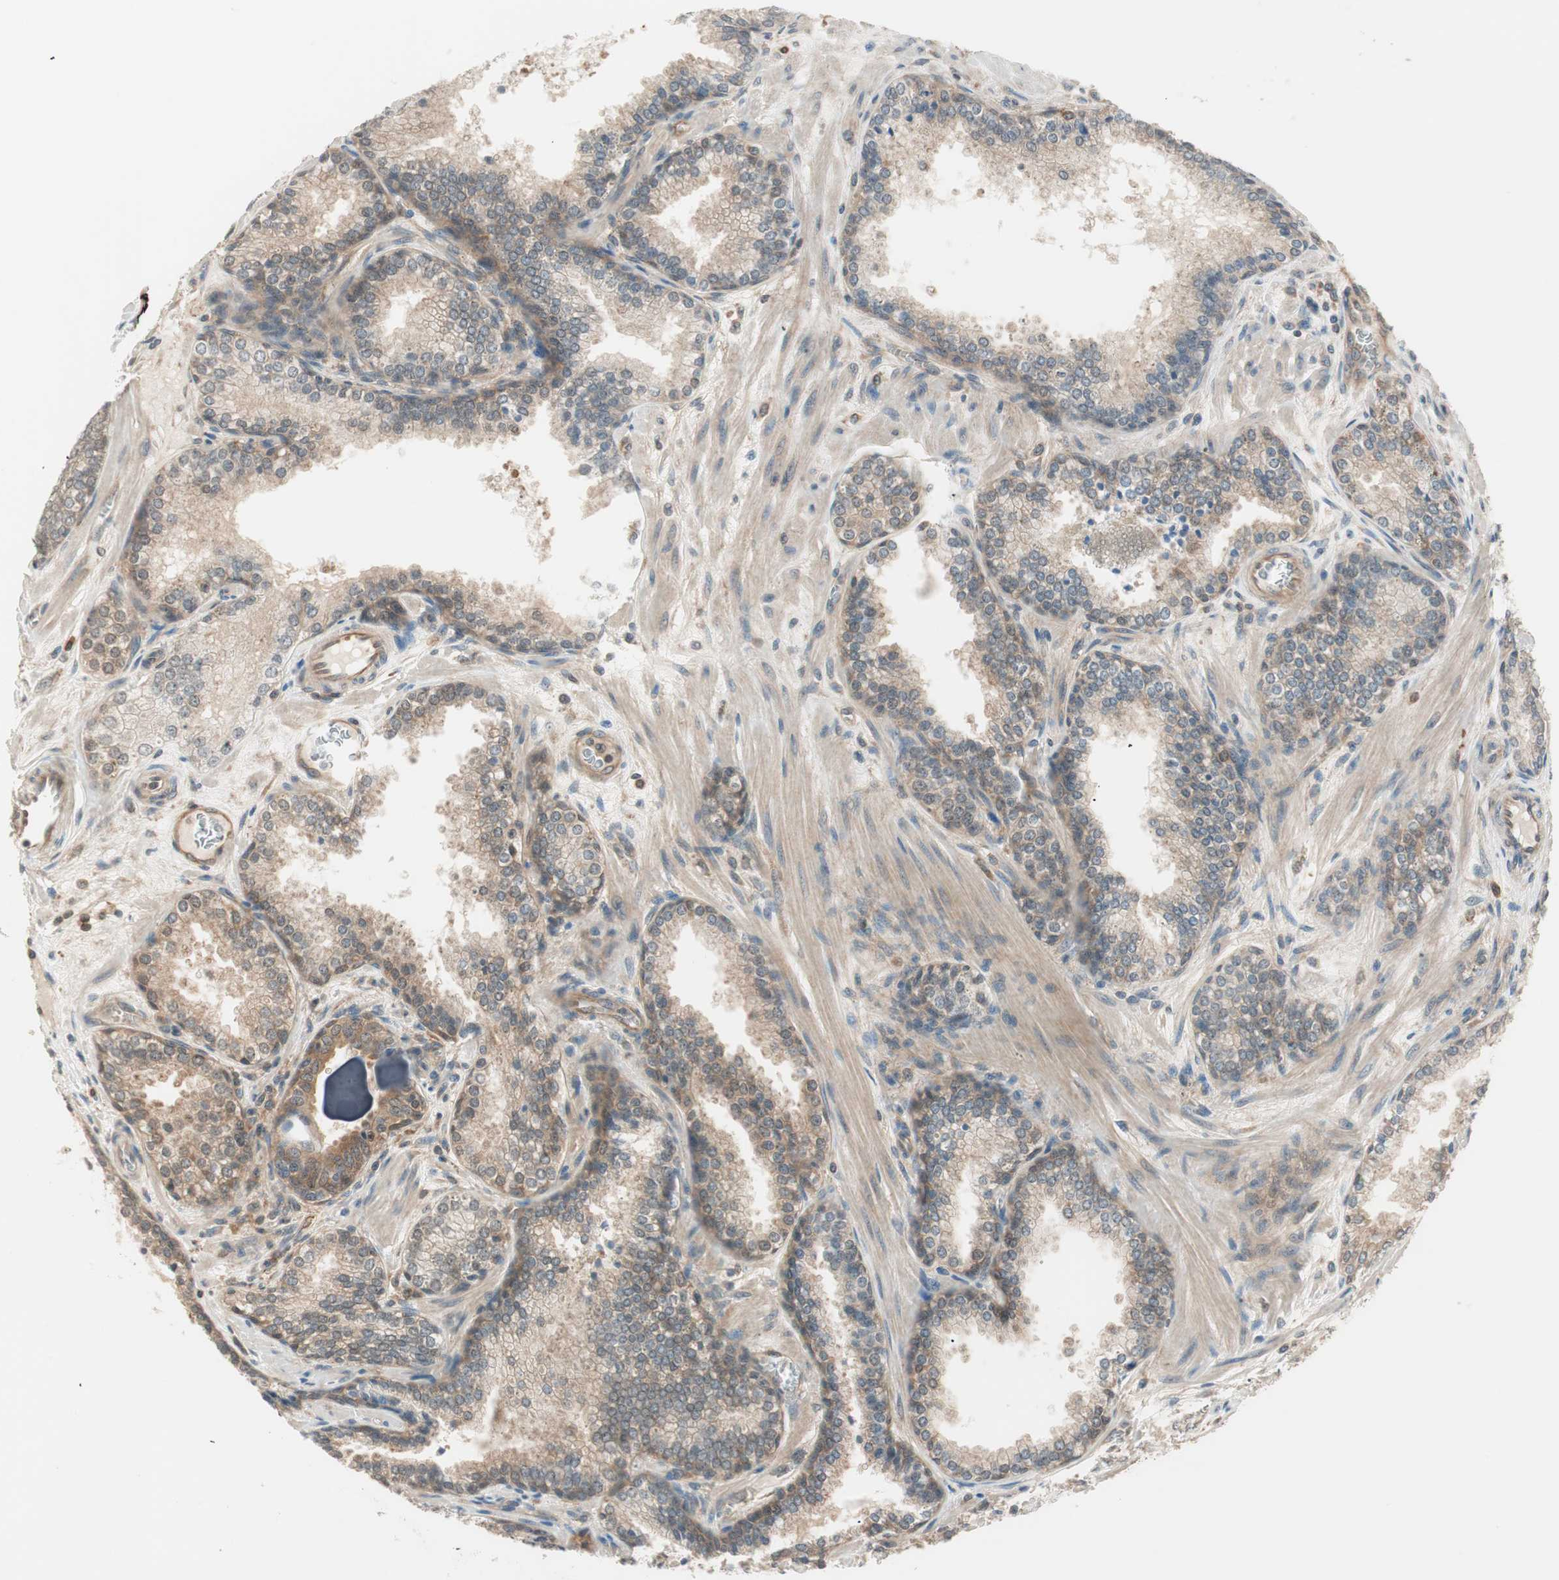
{"staining": {"intensity": "weak", "quantity": ">75%", "location": "cytoplasmic/membranous"}, "tissue": "prostate cancer", "cell_type": "Tumor cells", "image_type": "cancer", "snomed": [{"axis": "morphology", "description": "Adenocarcinoma, Low grade"}, {"axis": "topography", "description": "Prostate"}], "caption": "A micrograph showing weak cytoplasmic/membranous staining in about >75% of tumor cells in prostate cancer (low-grade adenocarcinoma), as visualized by brown immunohistochemical staining.", "gene": "GALT", "patient": {"sex": "male", "age": 60}}